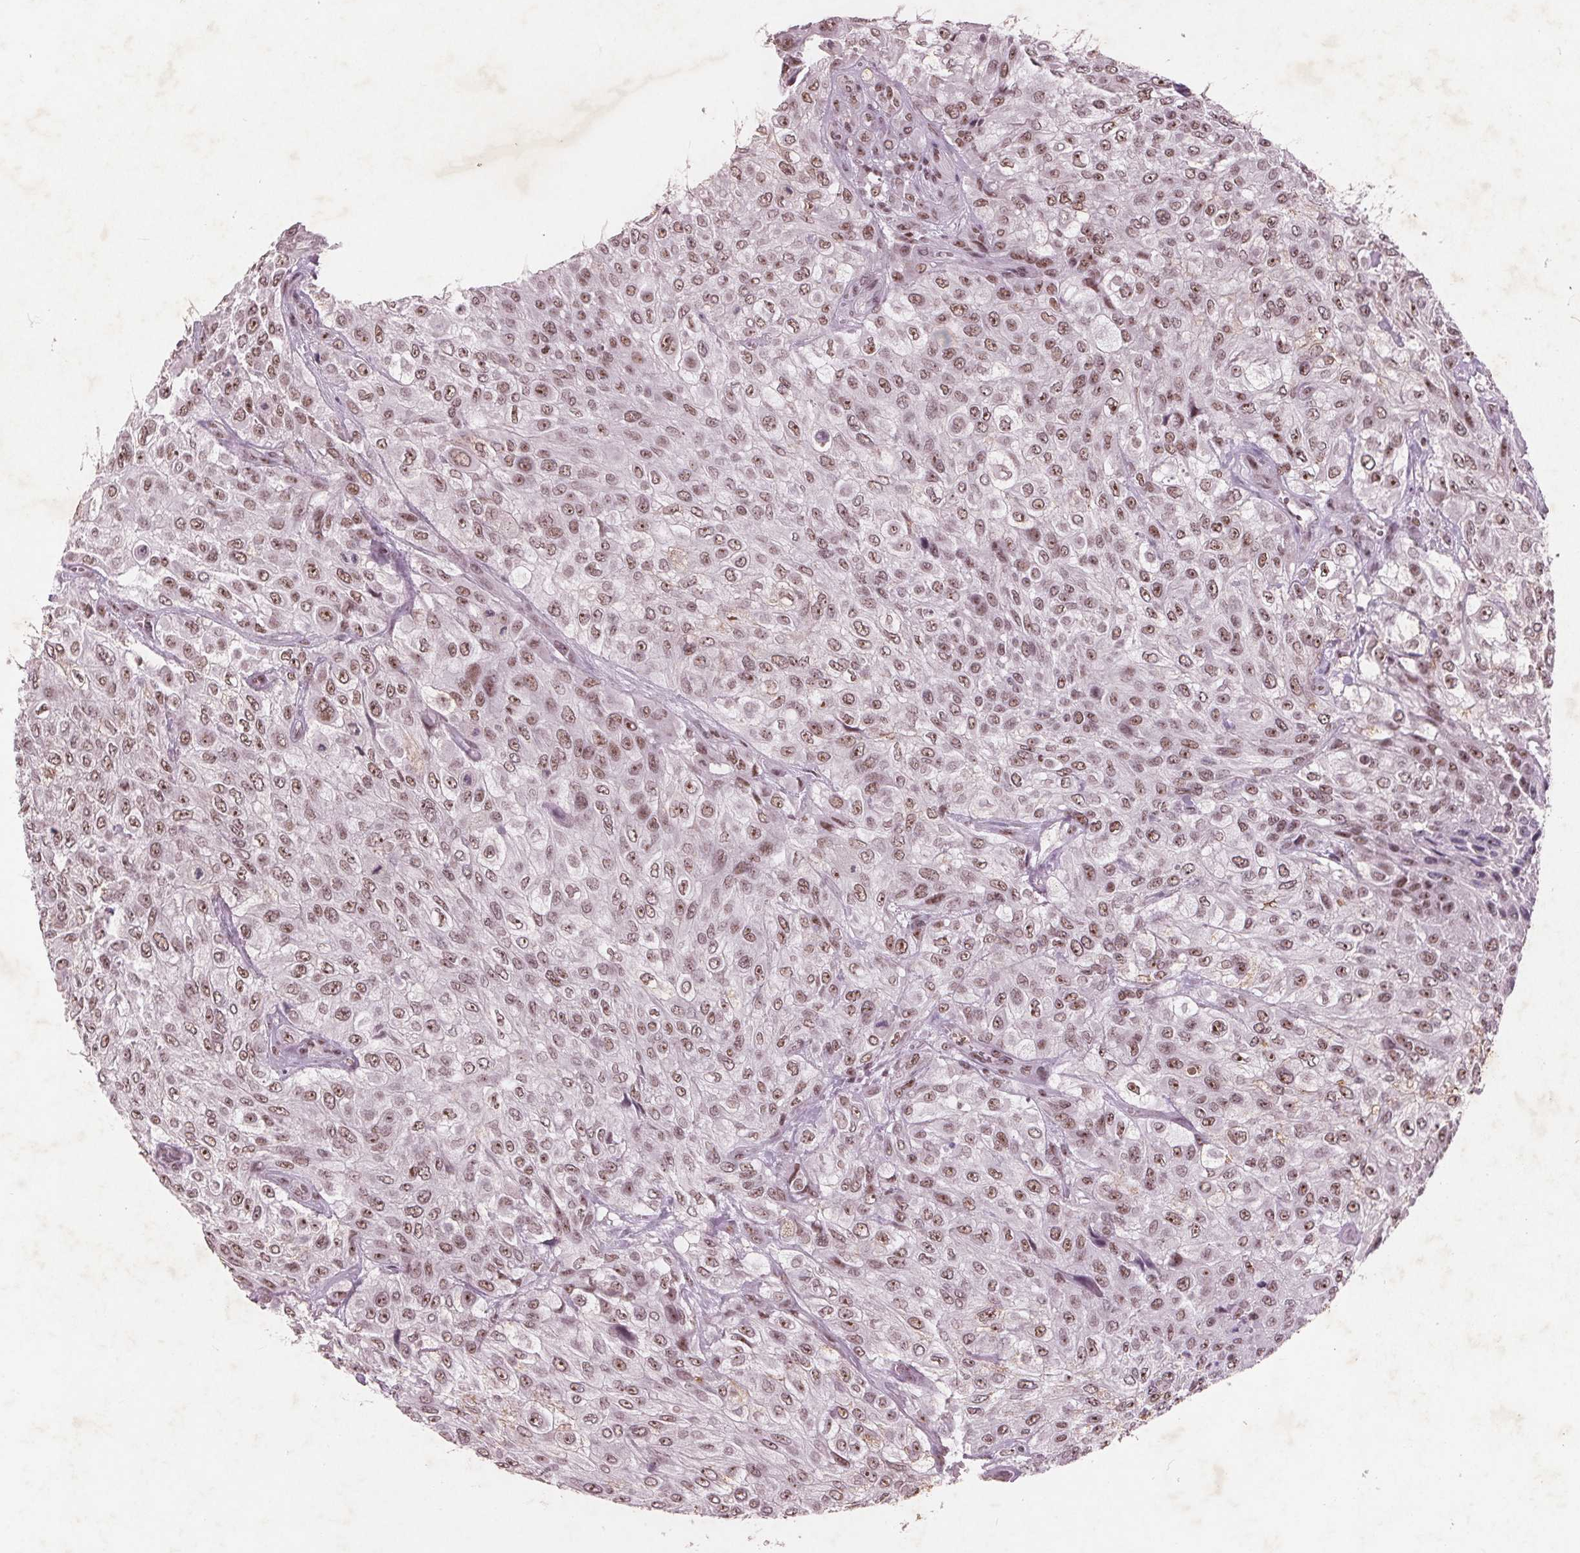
{"staining": {"intensity": "moderate", "quantity": ">75%", "location": "nuclear"}, "tissue": "urothelial cancer", "cell_type": "Tumor cells", "image_type": "cancer", "snomed": [{"axis": "morphology", "description": "Urothelial carcinoma, High grade"}, {"axis": "topography", "description": "Urinary bladder"}], "caption": "IHC image of human urothelial cancer stained for a protein (brown), which shows medium levels of moderate nuclear expression in approximately >75% of tumor cells.", "gene": "RPS6KA2", "patient": {"sex": "male", "age": 57}}